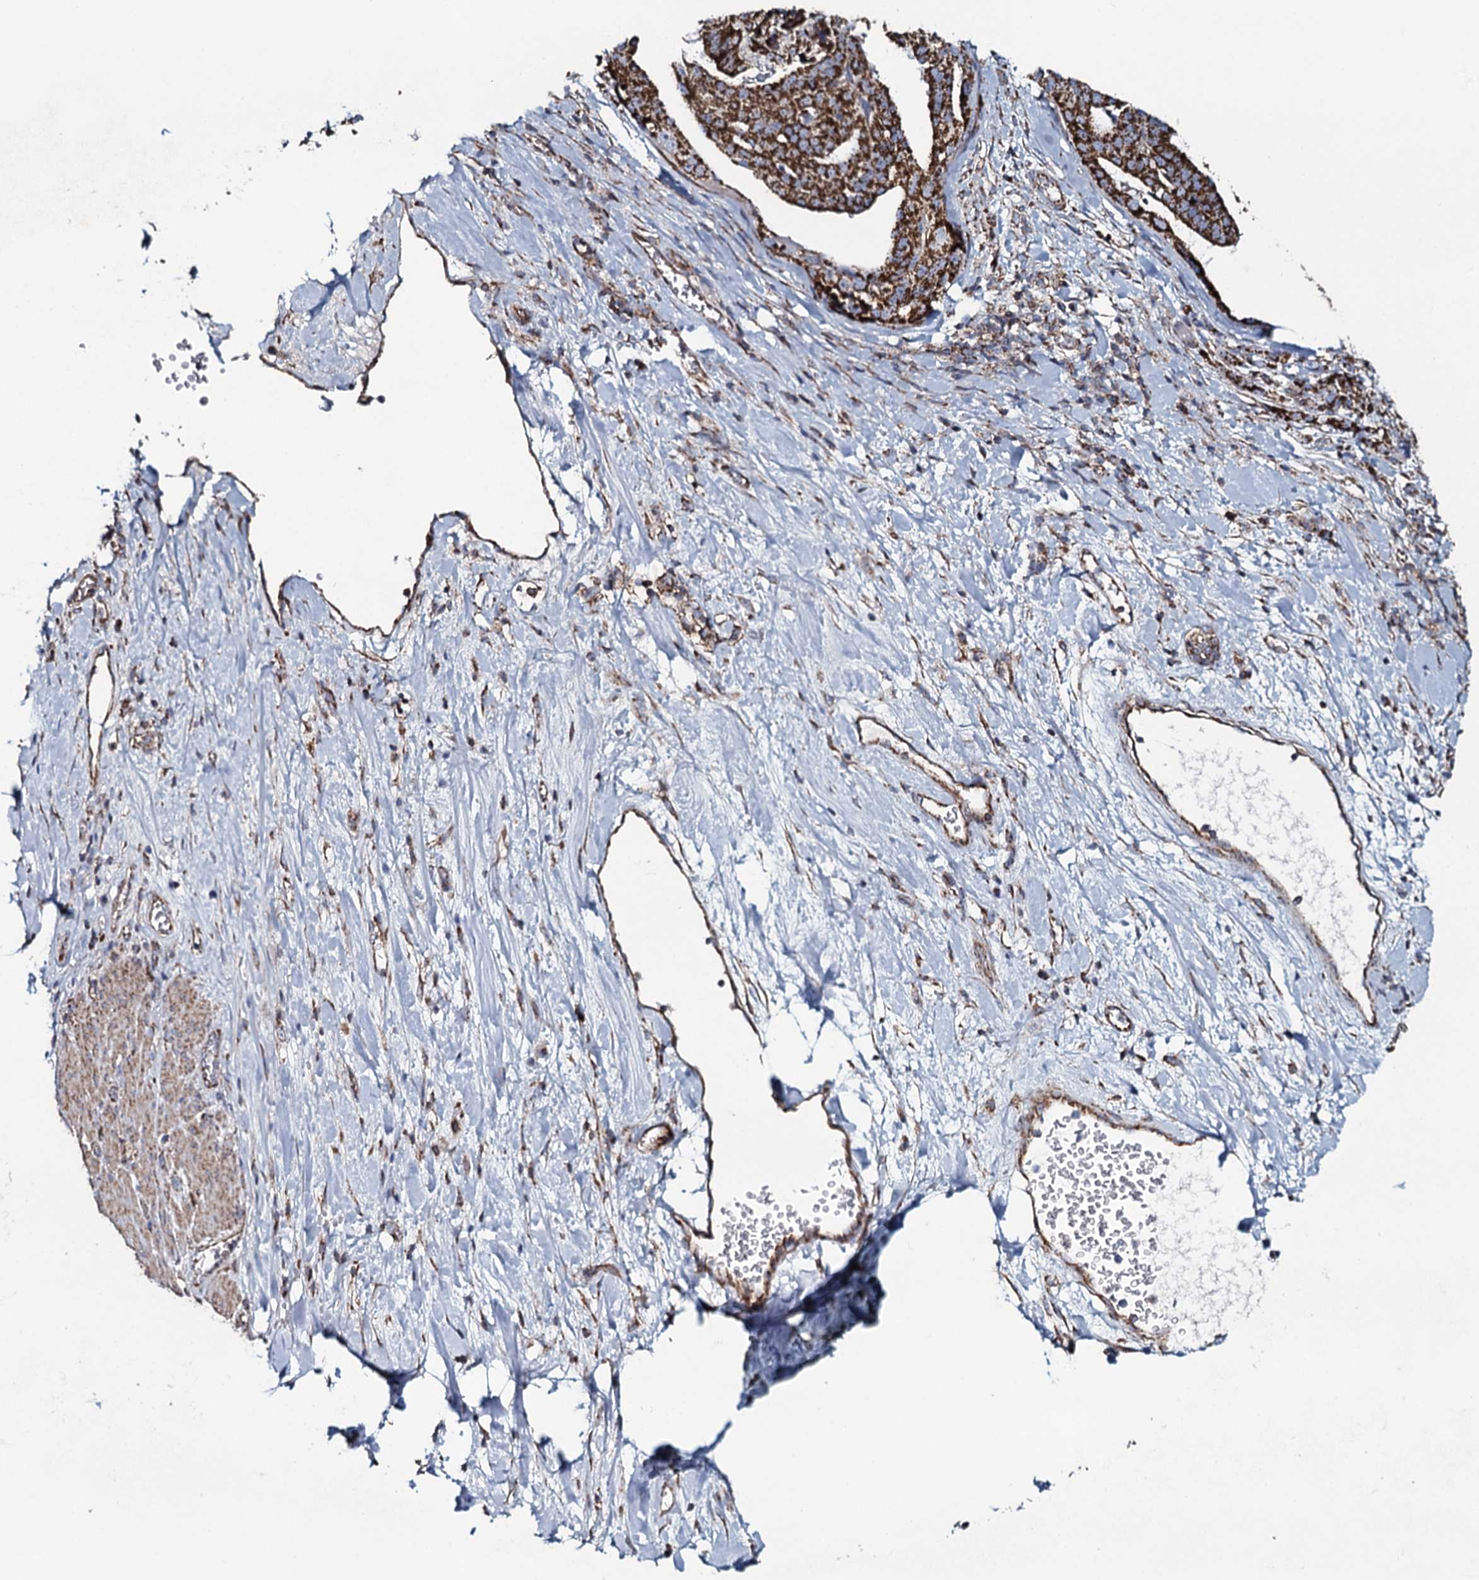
{"staining": {"intensity": "strong", "quantity": ">75%", "location": "cytoplasmic/membranous"}, "tissue": "stomach cancer", "cell_type": "Tumor cells", "image_type": "cancer", "snomed": [{"axis": "morphology", "description": "Adenocarcinoma, NOS"}, {"axis": "topography", "description": "Stomach"}], "caption": "Immunohistochemical staining of human stomach cancer reveals high levels of strong cytoplasmic/membranous protein positivity in approximately >75% of tumor cells. (IHC, brightfield microscopy, high magnification).", "gene": "EVC2", "patient": {"sex": "male", "age": 48}}